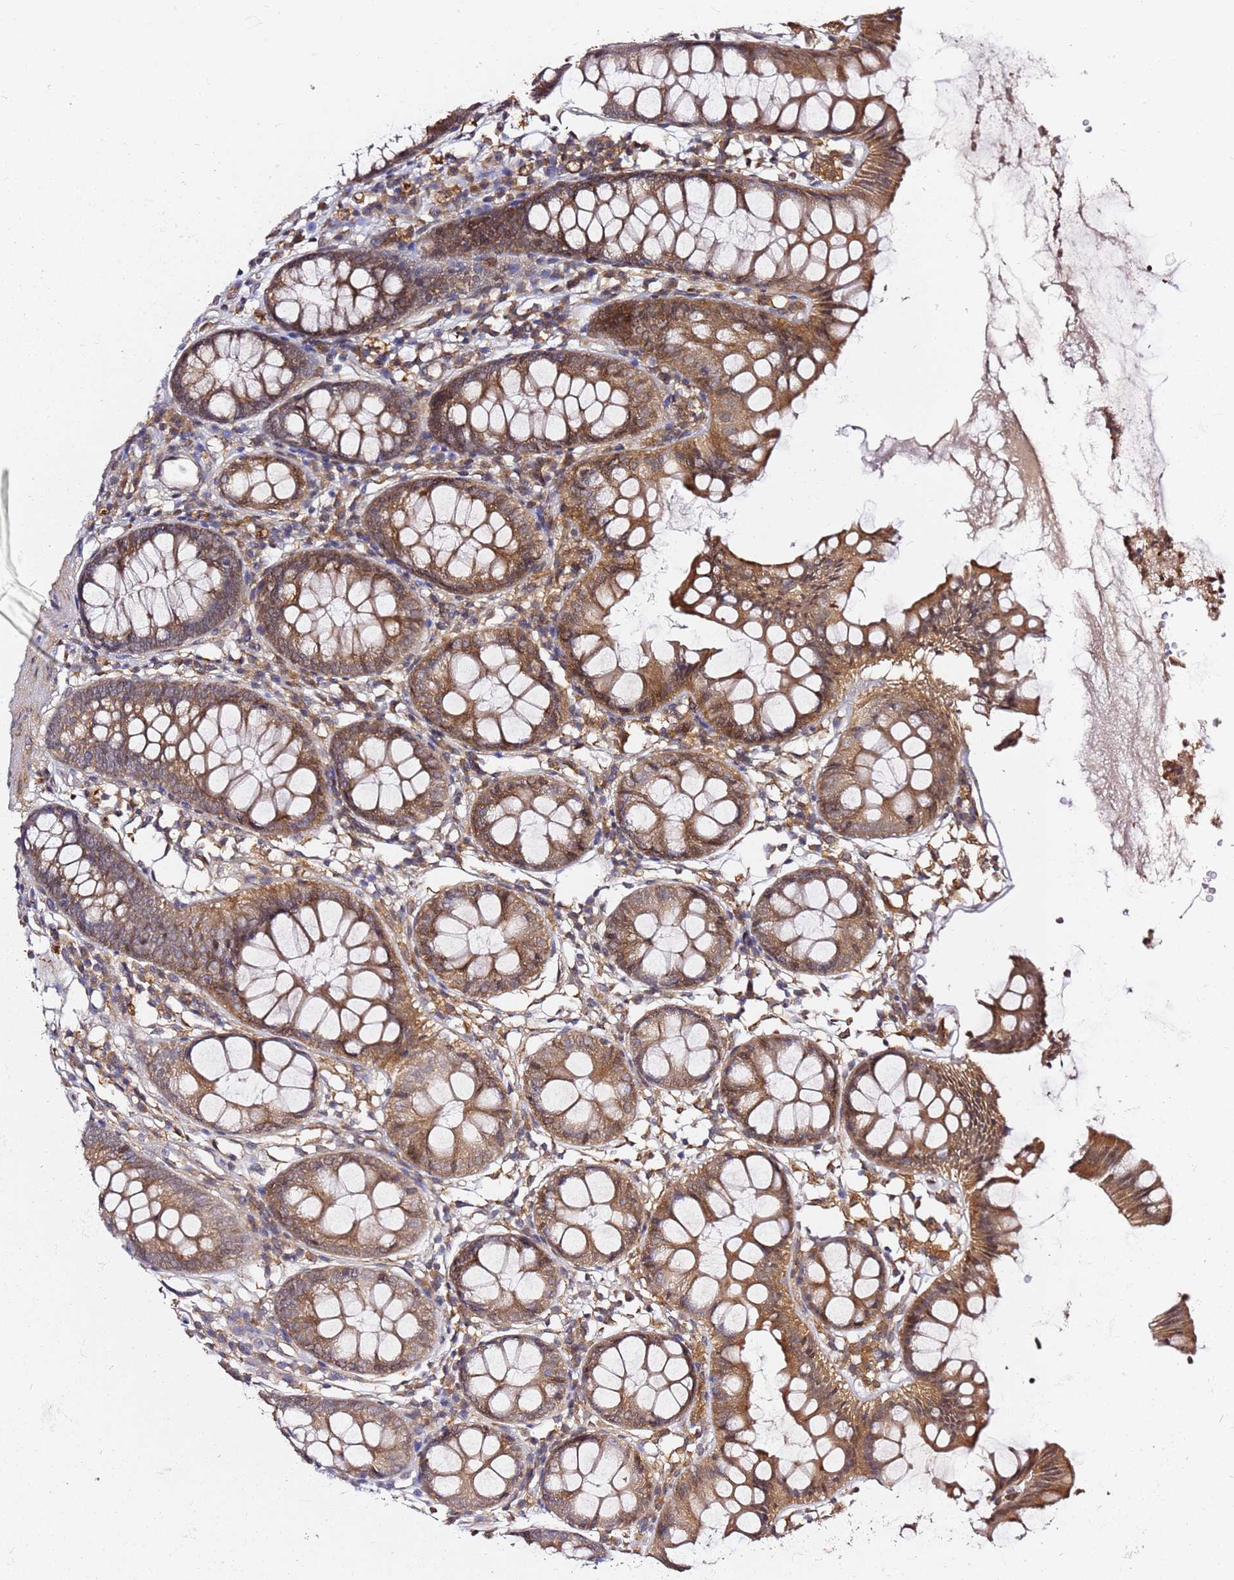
{"staining": {"intensity": "weak", "quantity": ">75%", "location": "cytoplasmic/membranous"}, "tissue": "colon", "cell_type": "Endothelial cells", "image_type": "normal", "snomed": [{"axis": "morphology", "description": "Normal tissue, NOS"}, {"axis": "topography", "description": "Colon"}], "caption": "Unremarkable colon reveals weak cytoplasmic/membranous expression in approximately >75% of endothelial cells.", "gene": "PRKAB2", "patient": {"sex": "female", "age": 84}}